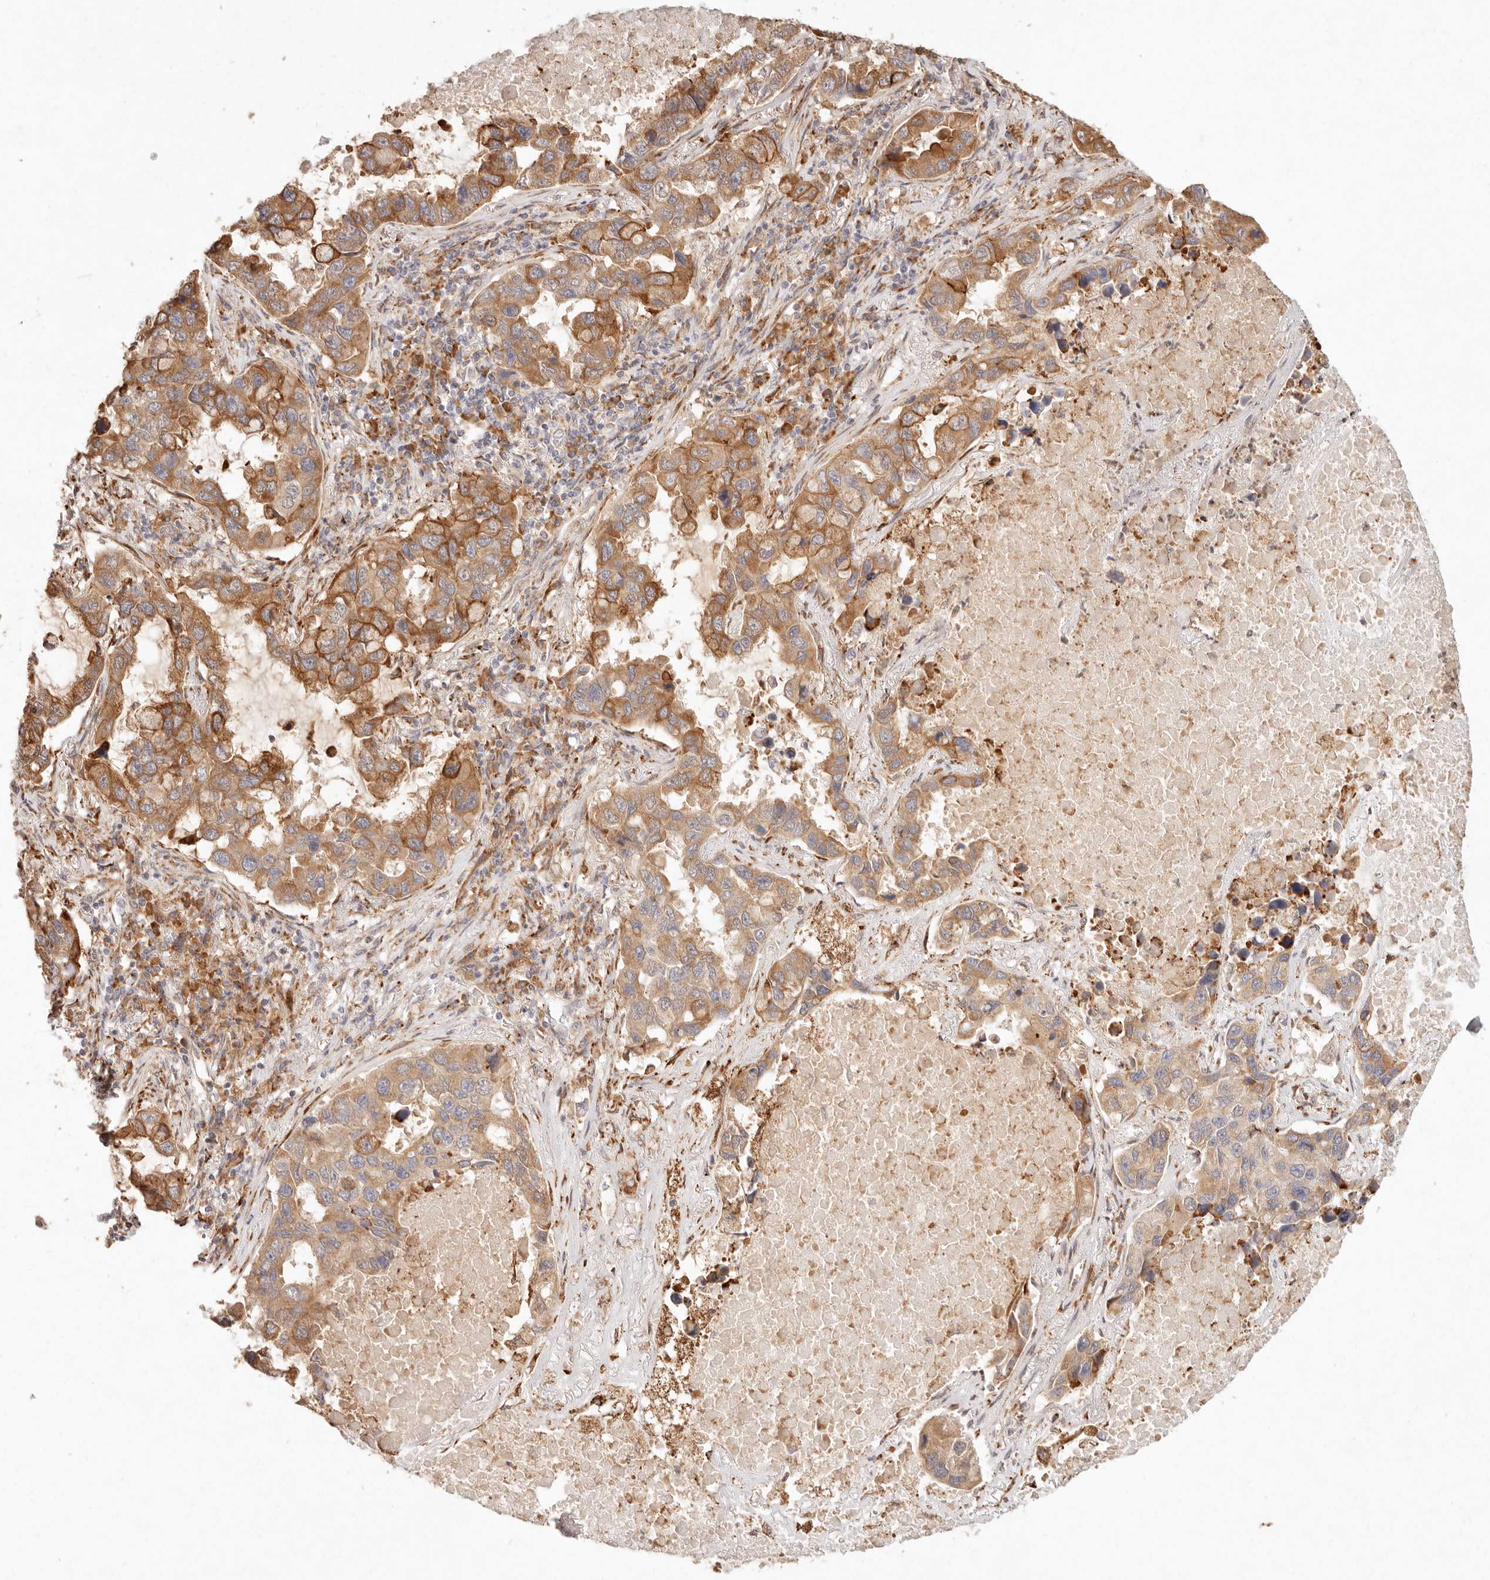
{"staining": {"intensity": "strong", "quantity": ">75%", "location": "cytoplasmic/membranous"}, "tissue": "lung cancer", "cell_type": "Tumor cells", "image_type": "cancer", "snomed": [{"axis": "morphology", "description": "Adenocarcinoma, NOS"}, {"axis": "topography", "description": "Lung"}], "caption": "Approximately >75% of tumor cells in lung cancer (adenocarcinoma) exhibit strong cytoplasmic/membranous protein staining as visualized by brown immunohistochemical staining.", "gene": "C1orf127", "patient": {"sex": "male", "age": 64}}